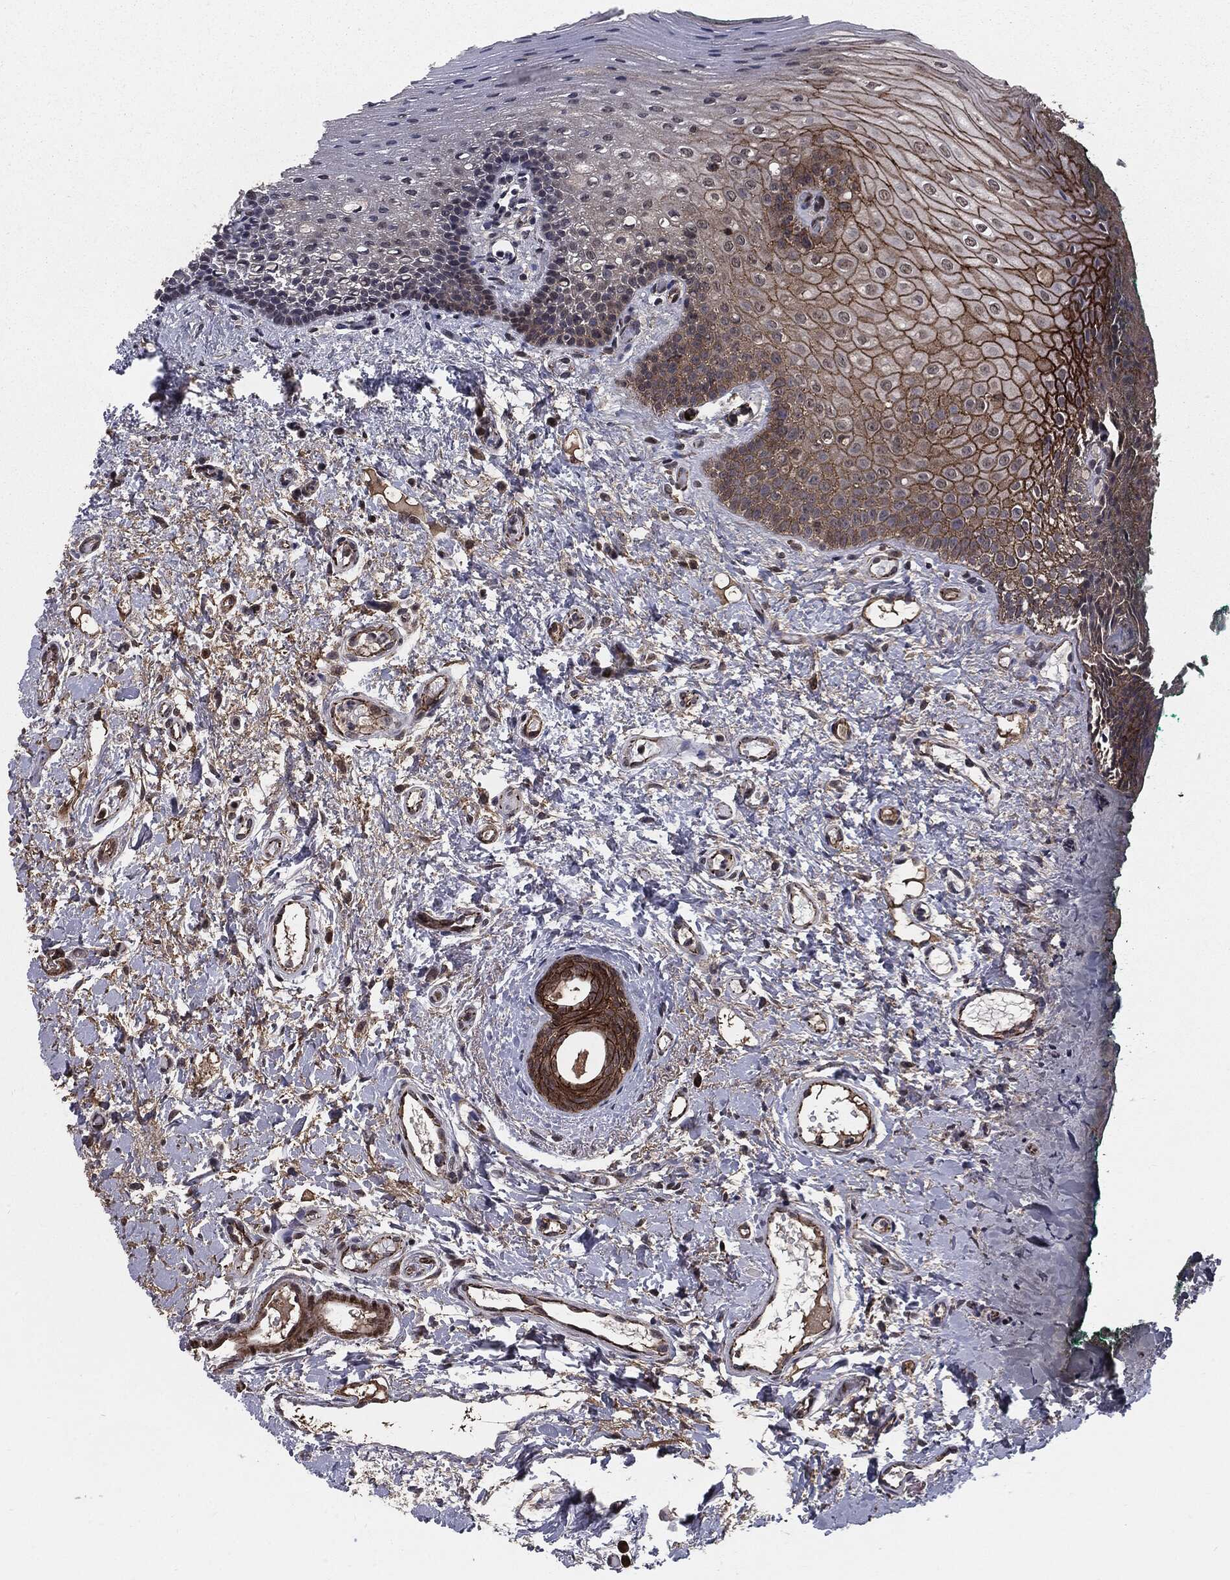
{"staining": {"intensity": "moderate", "quantity": "25%-75%", "location": "cytoplasmic/membranous"}, "tissue": "oral mucosa", "cell_type": "Squamous epithelial cells", "image_type": "normal", "snomed": [{"axis": "morphology", "description": "Normal tissue, NOS"}, {"axis": "topography", "description": "Oral tissue"}], "caption": "Squamous epithelial cells show medium levels of moderate cytoplasmic/membranous staining in approximately 25%-75% of cells in normal human oral mucosa. (DAB (3,3'-diaminobenzidine) = brown stain, brightfield microscopy at high magnification).", "gene": "PTPA", "patient": {"sex": "female", "age": 83}}